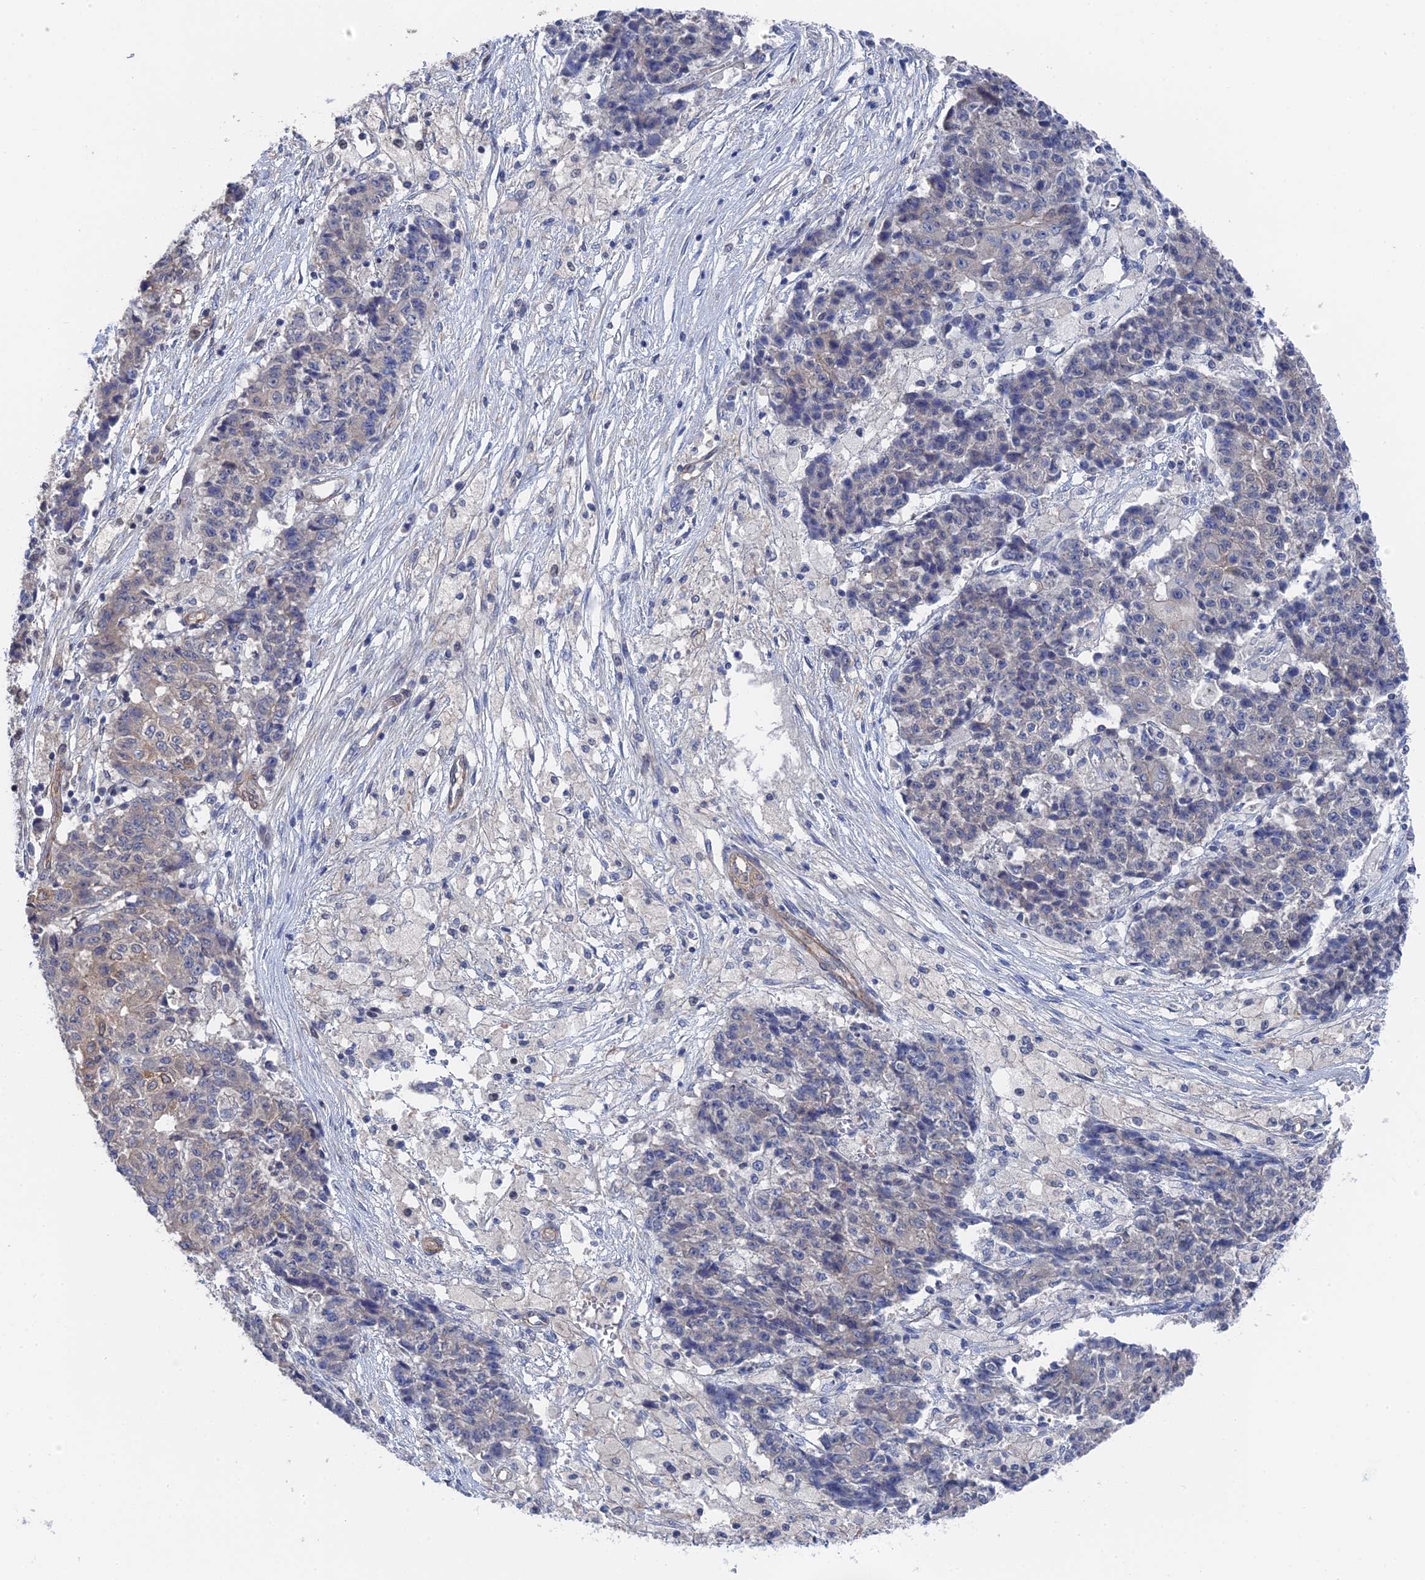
{"staining": {"intensity": "negative", "quantity": "none", "location": "none"}, "tissue": "ovarian cancer", "cell_type": "Tumor cells", "image_type": "cancer", "snomed": [{"axis": "morphology", "description": "Carcinoma, endometroid"}, {"axis": "topography", "description": "Ovary"}], "caption": "Immunohistochemical staining of human ovarian cancer reveals no significant positivity in tumor cells. (Brightfield microscopy of DAB immunohistochemistry at high magnification).", "gene": "MTHFSD", "patient": {"sex": "female", "age": 42}}